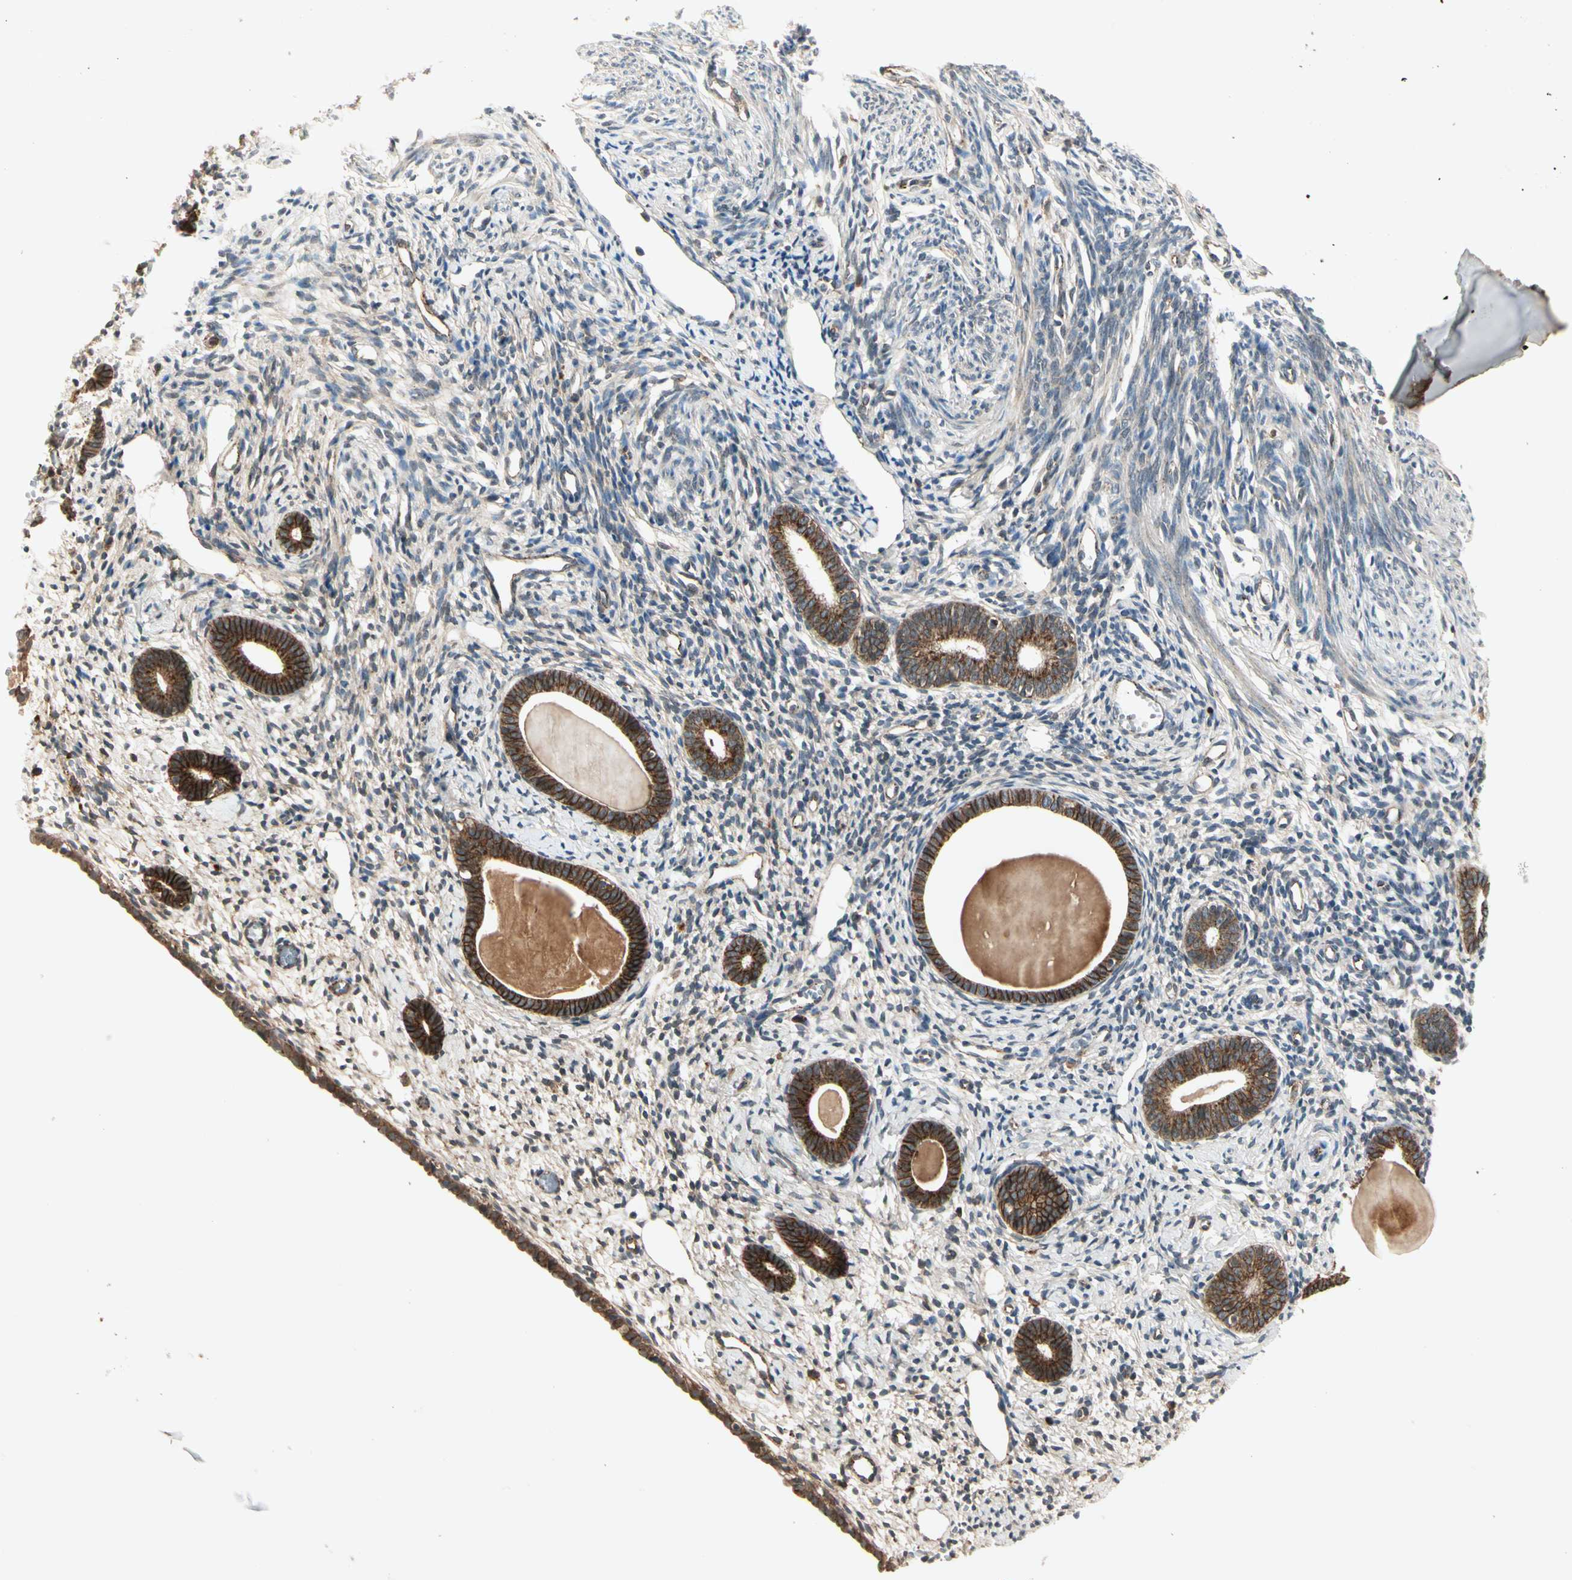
{"staining": {"intensity": "weak", "quantity": "<25%", "location": "cytoplasmic/membranous"}, "tissue": "endometrium", "cell_type": "Cells in endometrial stroma", "image_type": "normal", "snomed": [{"axis": "morphology", "description": "Normal tissue, NOS"}, {"axis": "topography", "description": "Endometrium"}], "caption": "DAB (3,3'-diaminobenzidine) immunohistochemical staining of benign human endometrium demonstrates no significant expression in cells in endometrial stroma.", "gene": "FLOT1", "patient": {"sex": "female", "age": 71}}